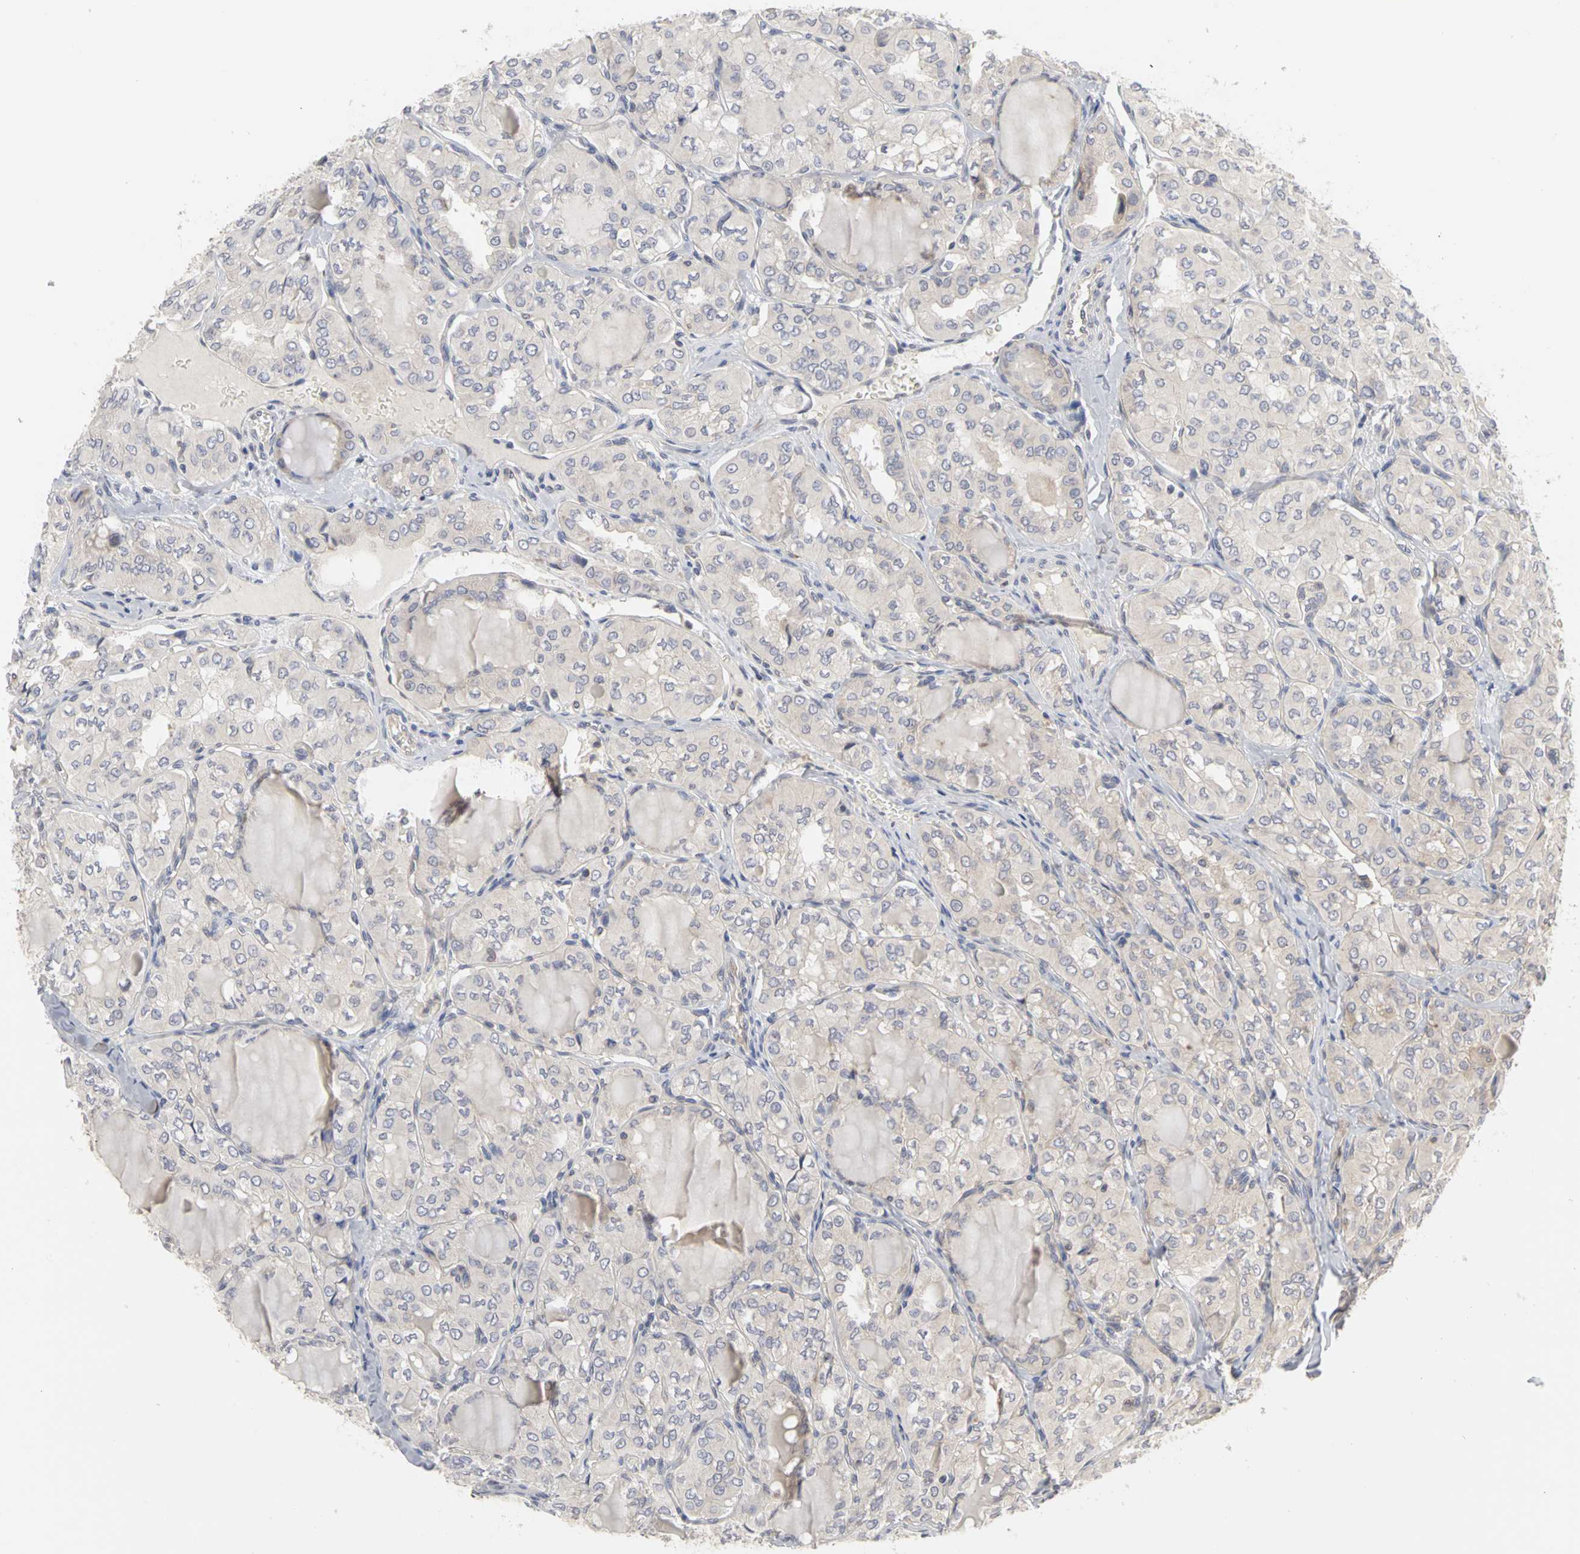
{"staining": {"intensity": "weak", "quantity": "<25%", "location": "cytoplasmic/membranous"}, "tissue": "thyroid cancer", "cell_type": "Tumor cells", "image_type": "cancer", "snomed": [{"axis": "morphology", "description": "Papillary adenocarcinoma, NOS"}, {"axis": "topography", "description": "Thyroid gland"}], "caption": "An image of thyroid cancer (papillary adenocarcinoma) stained for a protein displays no brown staining in tumor cells.", "gene": "IRAK1", "patient": {"sex": "male", "age": 20}}